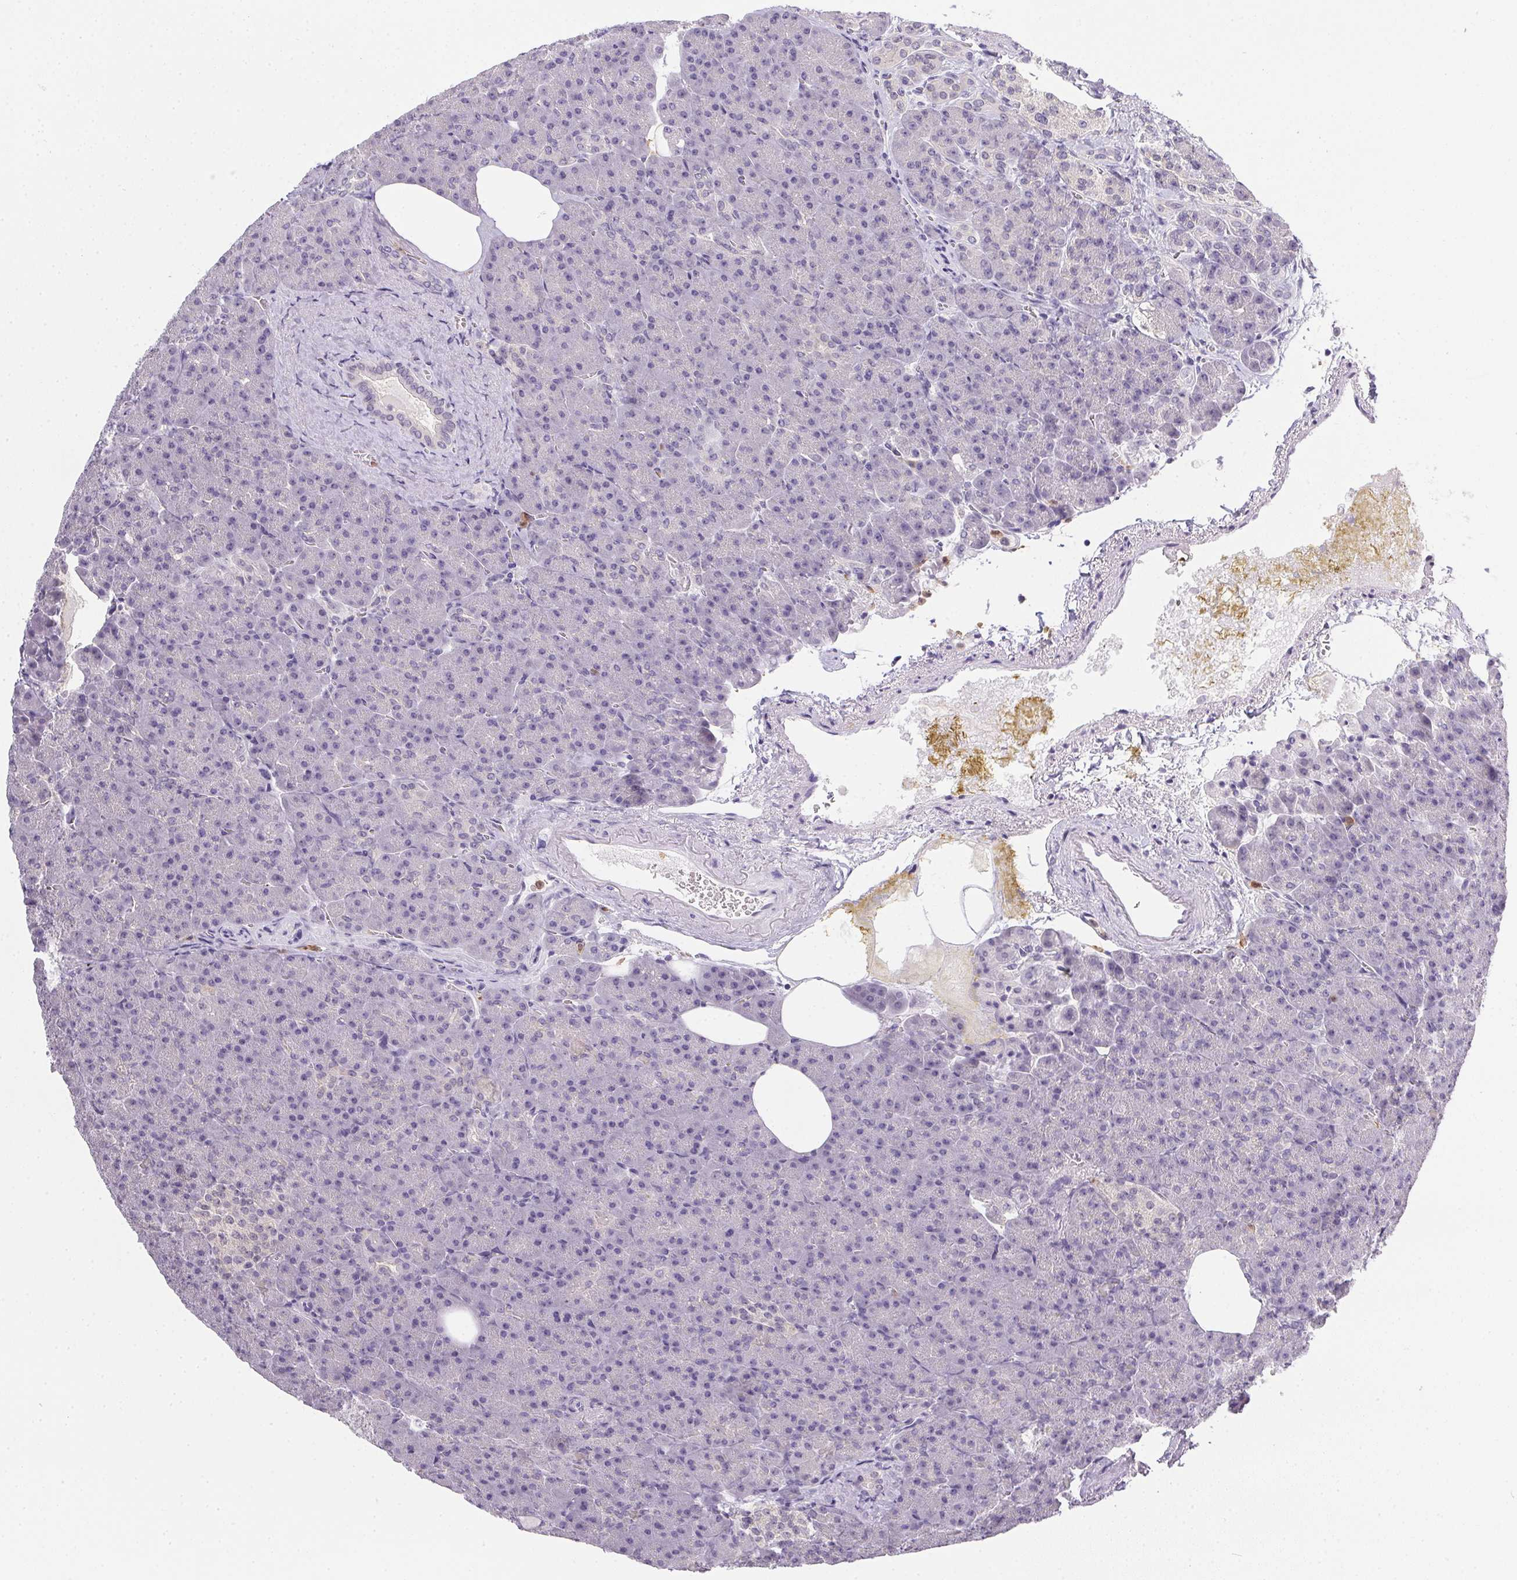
{"staining": {"intensity": "negative", "quantity": "none", "location": "none"}, "tissue": "pancreas", "cell_type": "Exocrine glandular cells", "image_type": "normal", "snomed": [{"axis": "morphology", "description": "Normal tissue, NOS"}, {"axis": "topography", "description": "Pancreas"}], "caption": "Image shows no significant protein expression in exocrine glandular cells of normal pancreas.", "gene": "DNAJC5G", "patient": {"sex": "female", "age": 74}}